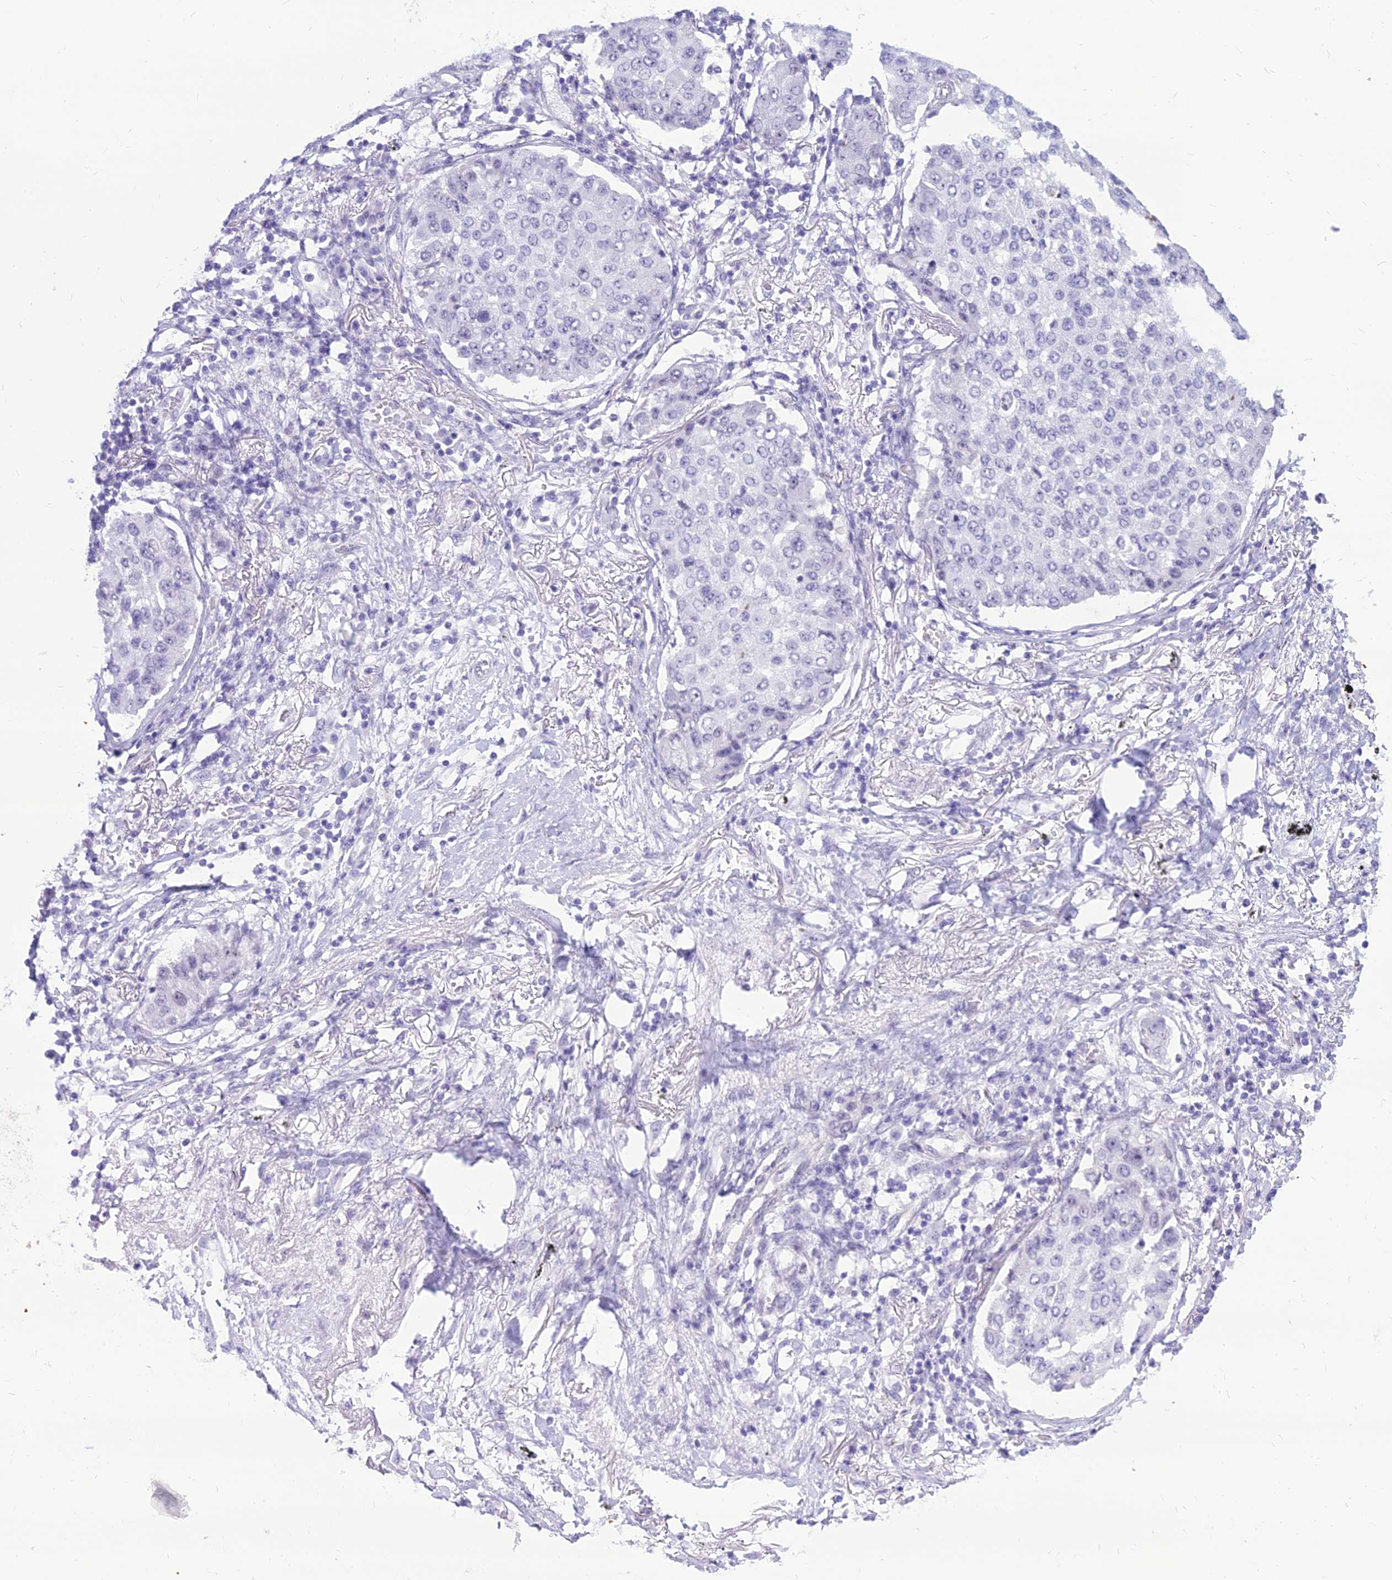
{"staining": {"intensity": "negative", "quantity": "none", "location": "none"}, "tissue": "lung cancer", "cell_type": "Tumor cells", "image_type": "cancer", "snomed": [{"axis": "morphology", "description": "Squamous cell carcinoma, NOS"}, {"axis": "topography", "description": "Lung"}], "caption": "Tumor cells show no significant expression in lung cancer.", "gene": "DHX40", "patient": {"sex": "male", "age": 74}}